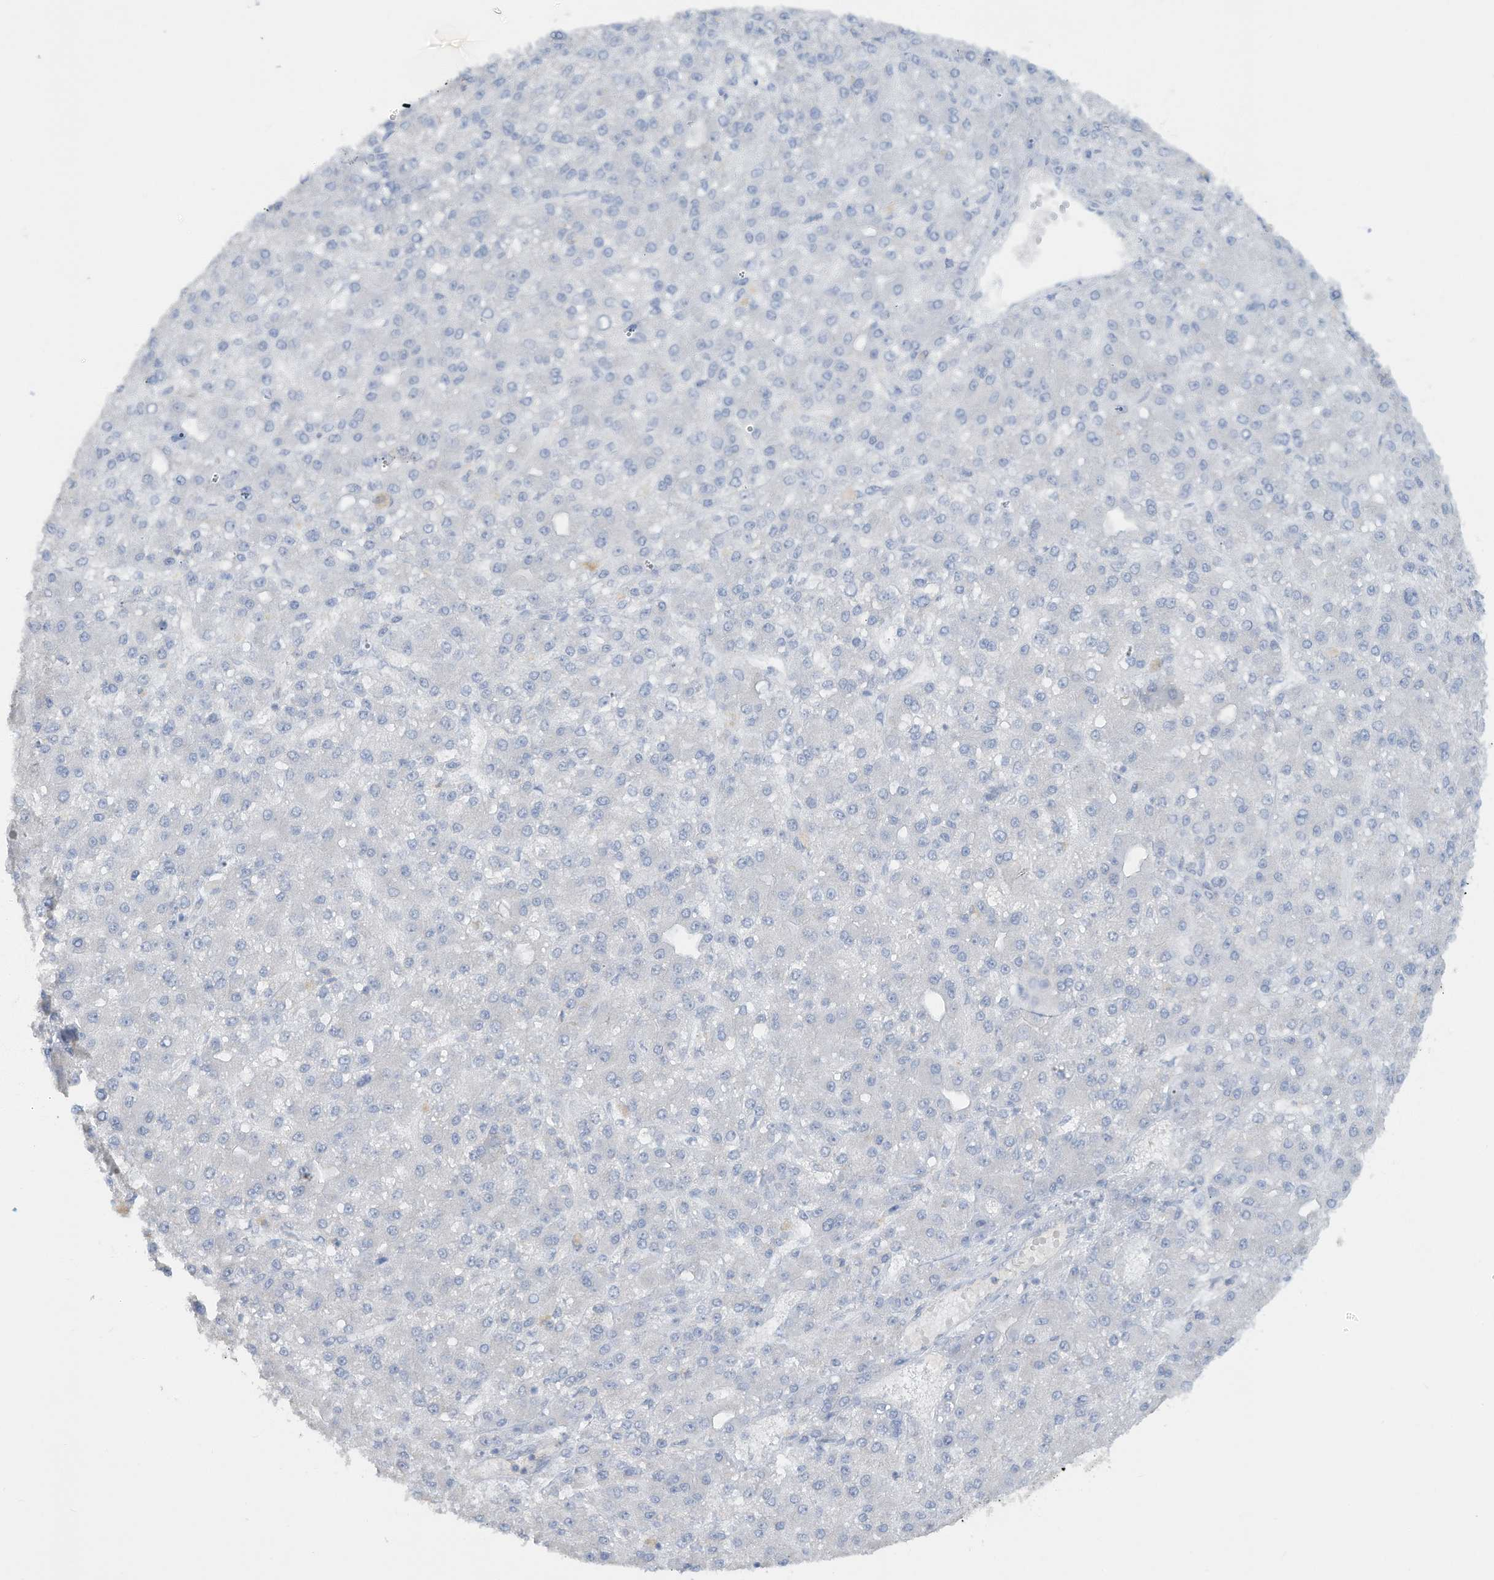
{"staining": {"intensity": "negative", "quantity": "none", "location": "none"}, "tissue": "liver cancer", "cell_type": "Tumor cells", "image_type": "cancer", "snomed": [{"axis": "morphology", "description": "Carcinoma, Hepatocellular, NOS"}, {"axis": "topography", "description": "Liver"}], "caption": "Immunohistochemistry image of neoplastic tissue: liver hepatocellular carcinoma stained with DAB (3,3'-diaminobenzidine) reveals no significant protein expression in tumor cells.", "gene": "HAS3", "patient": {"sex": "male", "age": 67}}